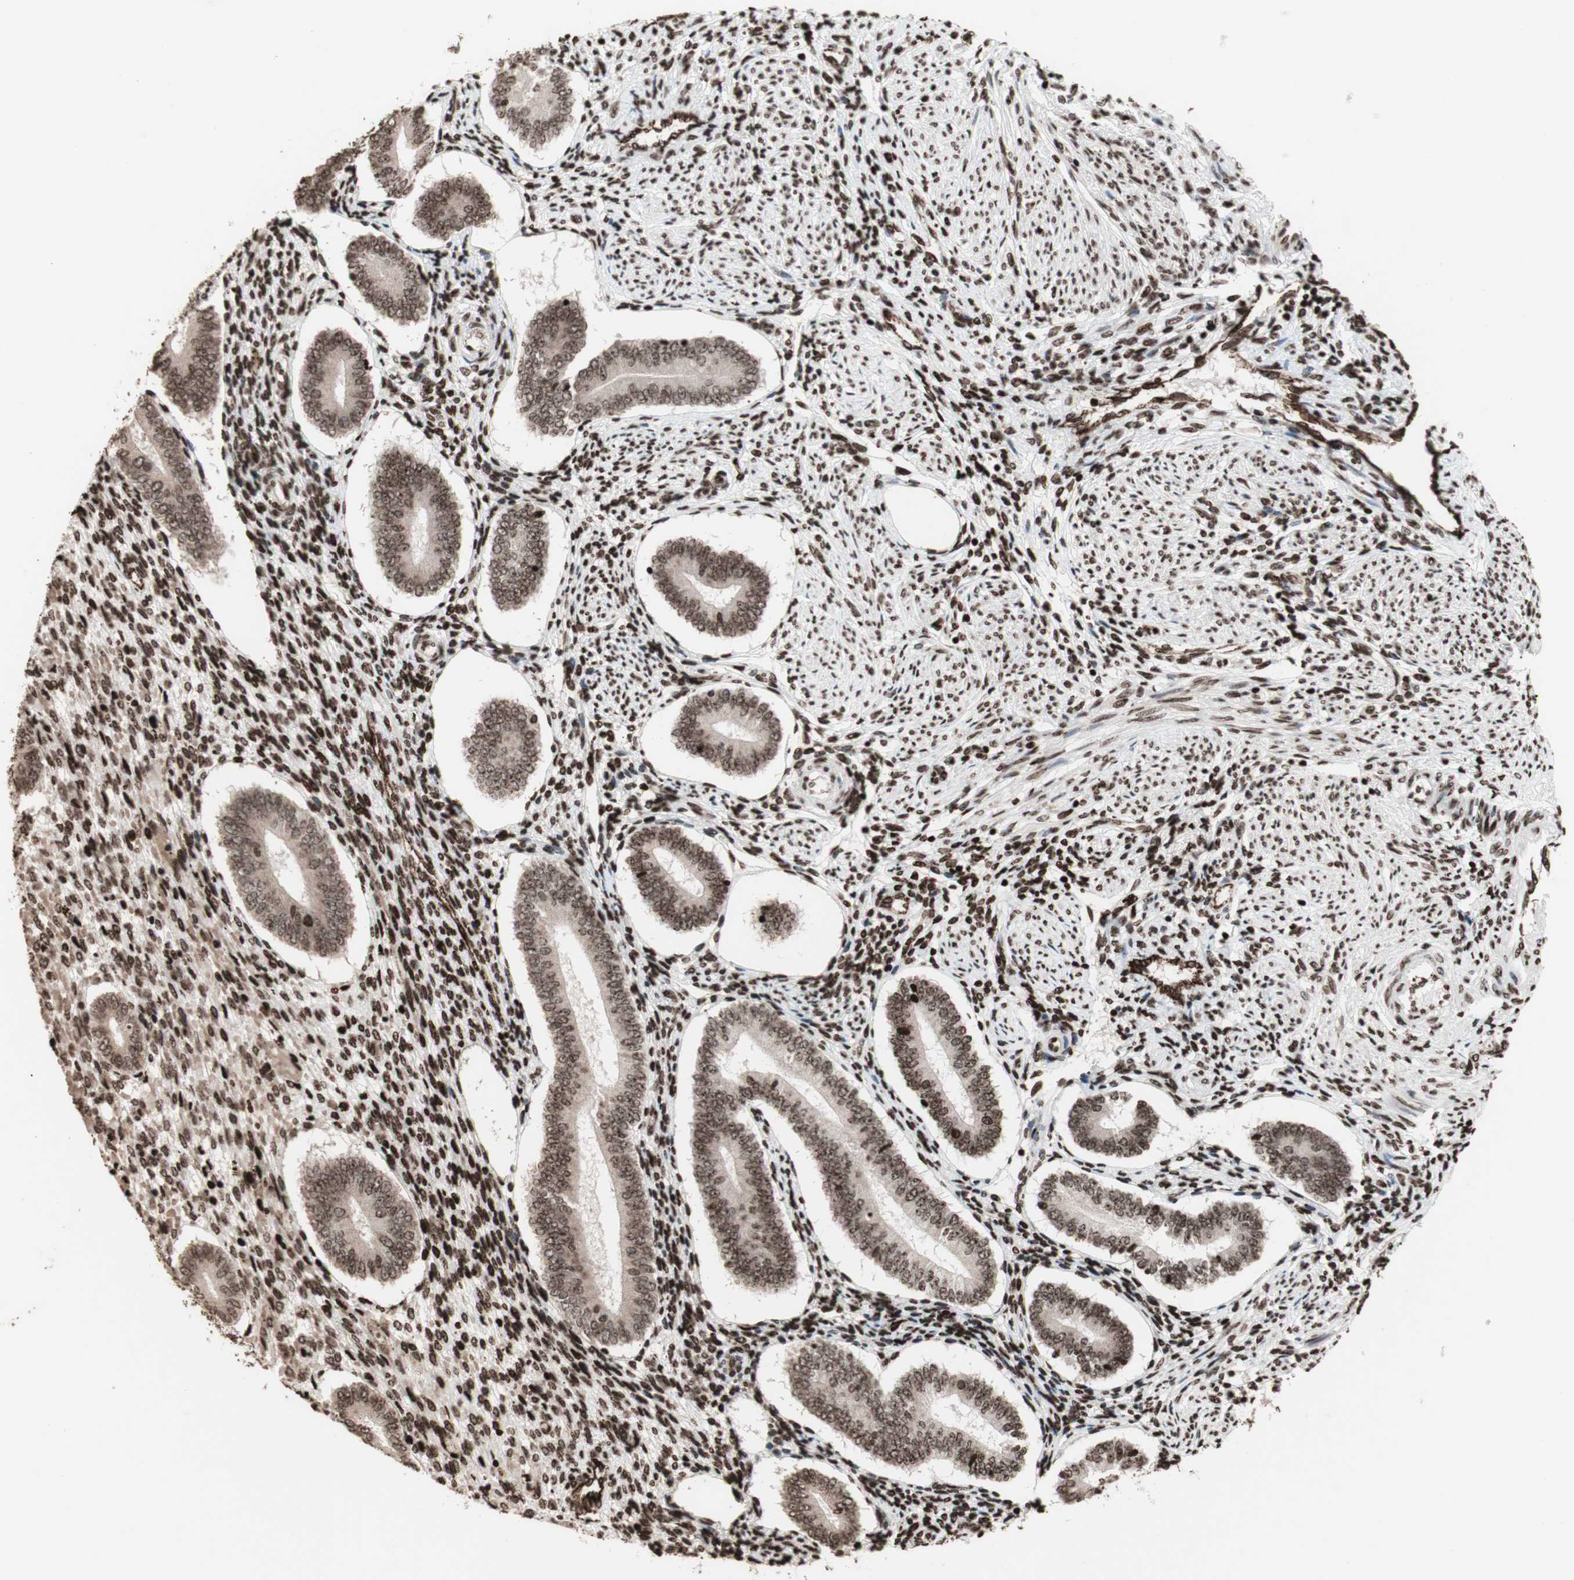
{"staining": {"intensity": "moderate", "quantity": ">75%", "location": "nuclear"}, "tissue": "endometrium", "cell_type": "Cells in endometrial stroma", "image_type": "normal", "snomed": [{"axis": "morphology", "description": "Normal tissue, NOS"}, {"axis": "topography", "description": "Endometrium"}], "caption": "Protein analysis of normal endometrium shows moderate nuclear positivity in about >75% of cells in endometrial stroma. (DAB IHC, brown staining for protein, blue staining for nuclei).", "gene": "NCAPD2", "patient": {"sex": "female", "age": 42}}